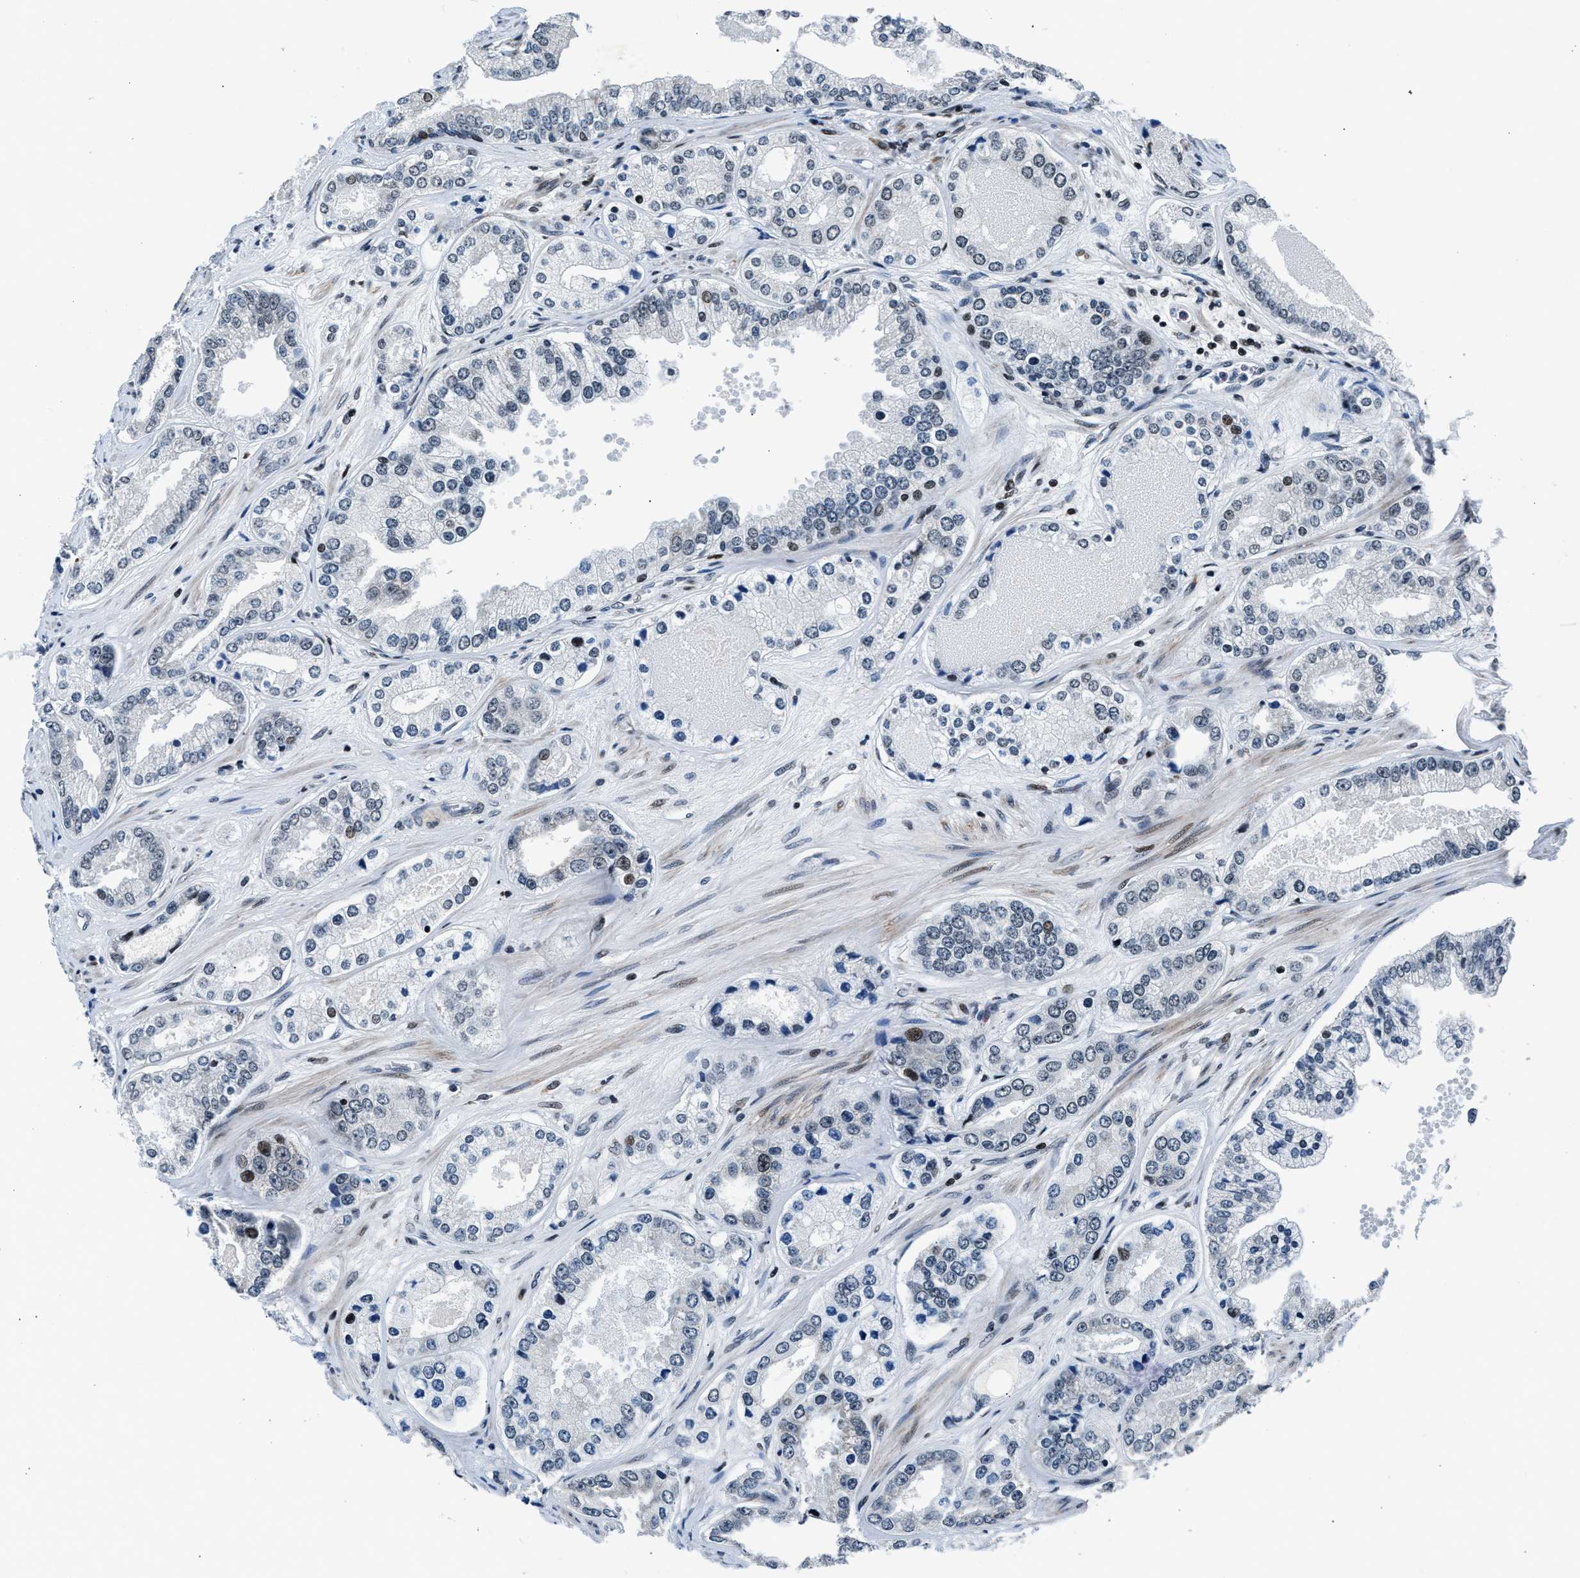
{"staining": {"intensity": "moderate", "quantity": "<25%", "location": "nuclear"}, "tissue": "prostate cancer", "cell_type": "Tumor cells", "image_type": "cancer", "snomed": [{"axis": "morphology", "description": "Adenocarcinoma, High grade"}, {"axis": "topography", "description": "Prostate"}], "caption": "Prostate cancer stained with DAB (3,3'-diaminobenzidine) immunohistochemistry (IHC) shows low levels of moderate nuclear expression in about <25% of tumor cells.", "gene": "PRRC2B", "patient": {"sex": "male", "age": 61}}